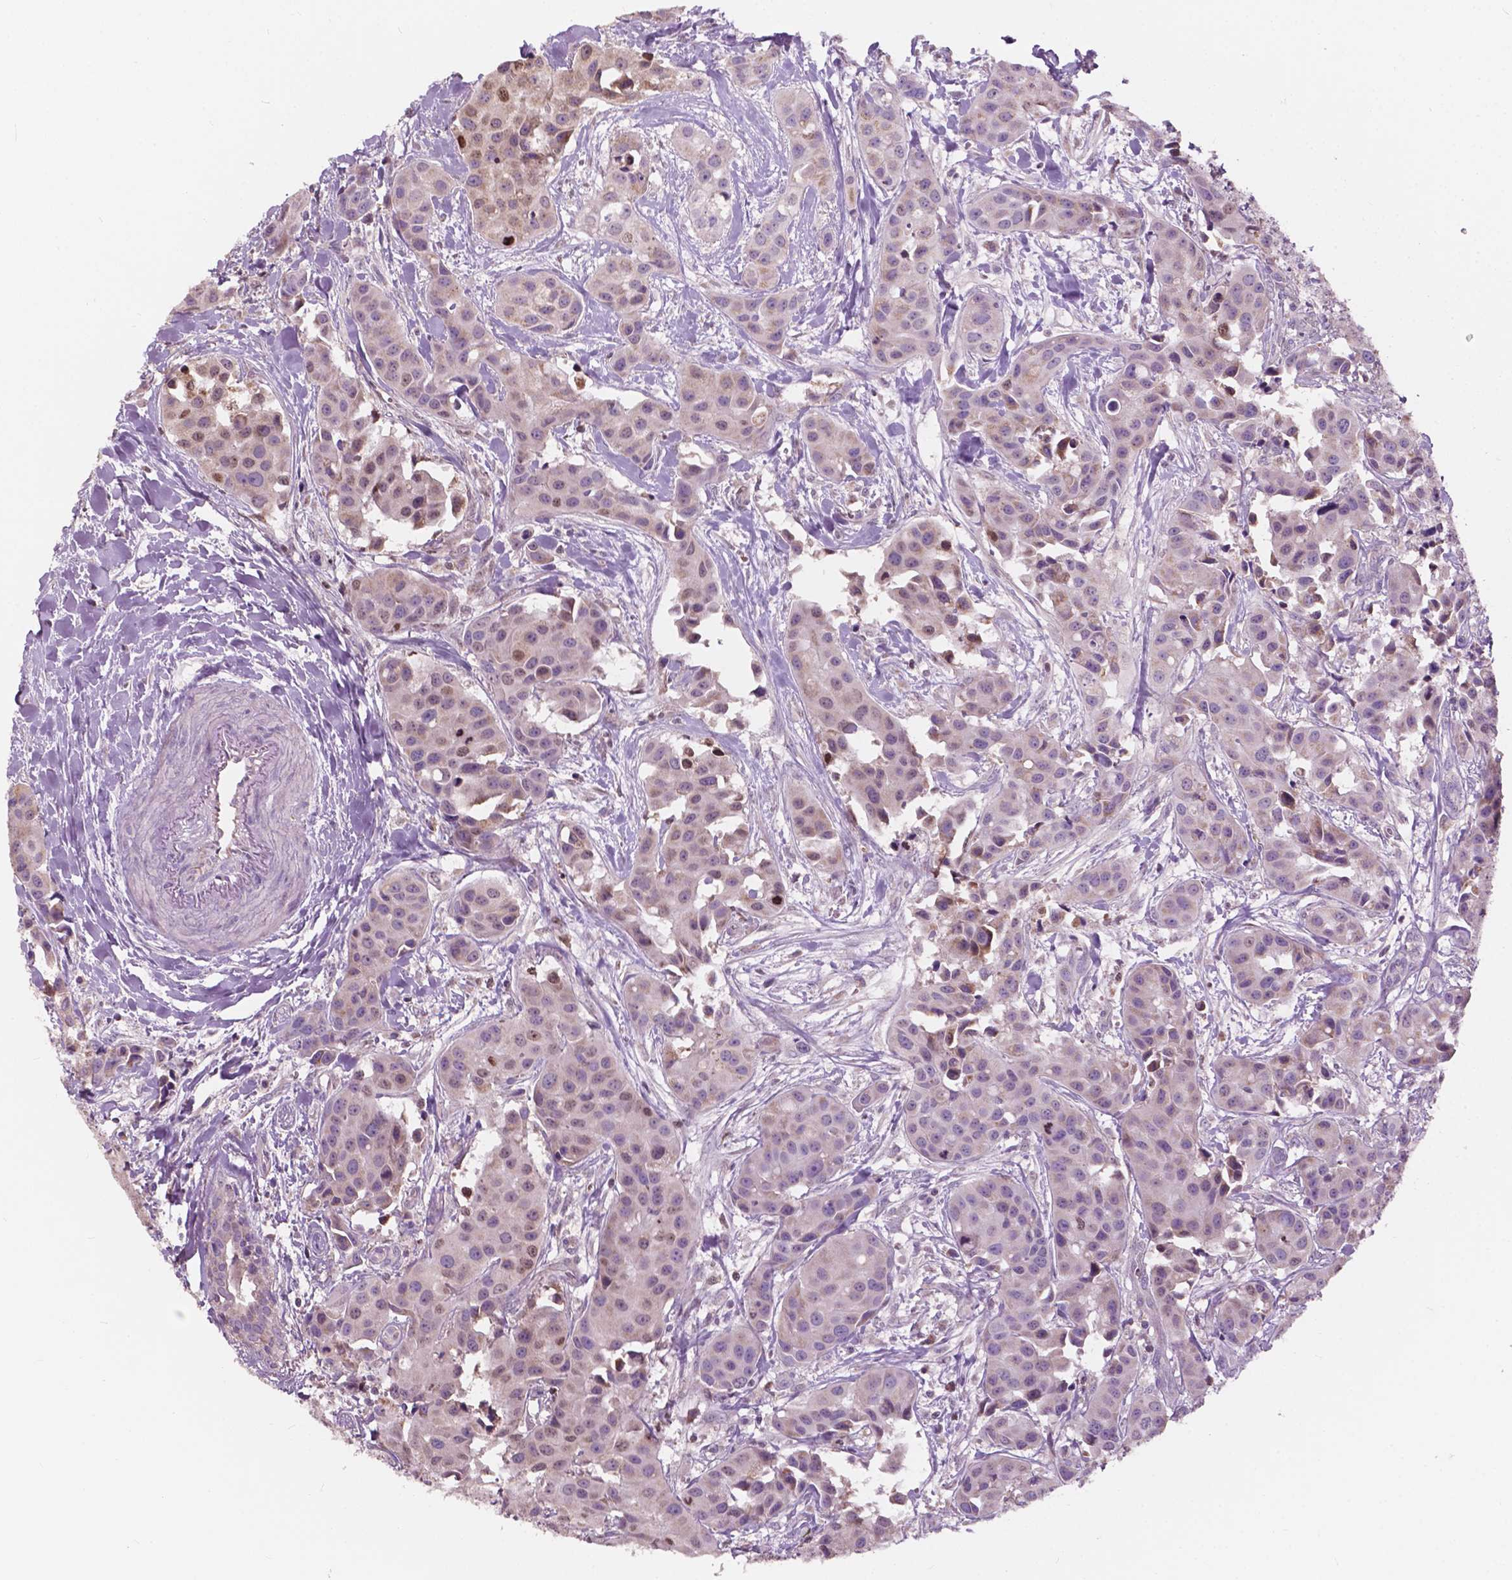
{"staining": {"intensity": "moderate", "quantity": "<25%", "location": "nuclear"}, "tissue": "head and neck cancer", "cell_type": "Tumor cells", "image_type": "cancer", "snomed": [{"axis": "morphology", "description": "Adenocarcinoma, NOS"}, {"axis": "topography", "description": "Head-Neck"}], "caption": "High-power microscopy captured an IHC photomicrograph of adenocarcinoma (head and neck), revealing moderate nuclear expression in about <25% of tumor cells.", "gene": "NDUFS1", "patient": {"sex": "male", "age": 76}}